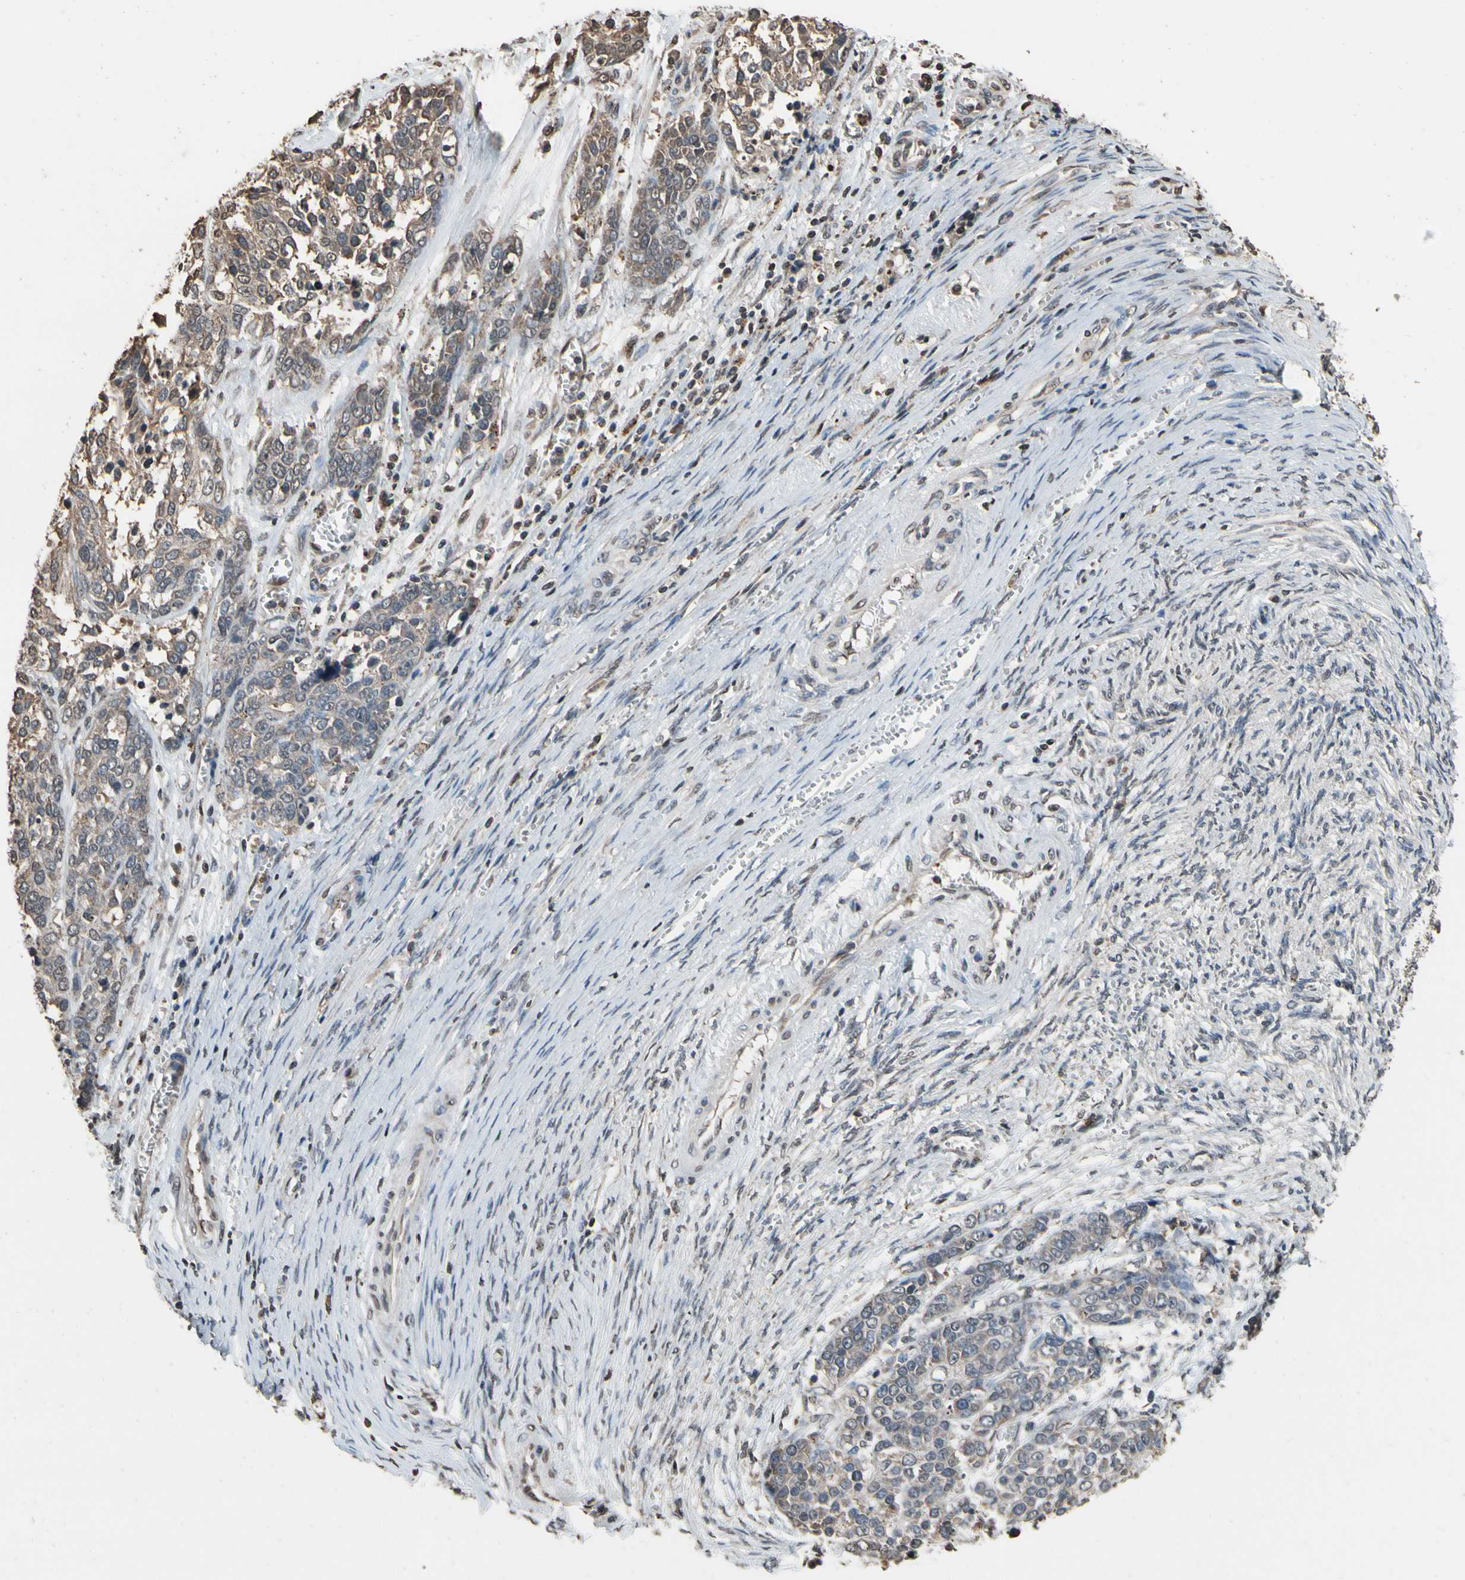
{"staining": {"intensity": "weak", "quantity": "<25%", "location": "cytoplasmic/membranous"}, "tissue": "ovarian cancer", "cell_type": "Tumor cells", "image_type": "cancer", "snomed": [{"axis": "morphology", "description": "Cystadenocarcinoma, serous, NOS"}, {"axis": "topography", "description": "Ovary"}], "caption": "High power microscopy micrograph of an IHC micrograph of serous cystadenocarcinoma (ovarian), revealing no significant staining in tumor cells.", "gene": "HIPK2", "patient": {"sex": "female", "age": 44}}